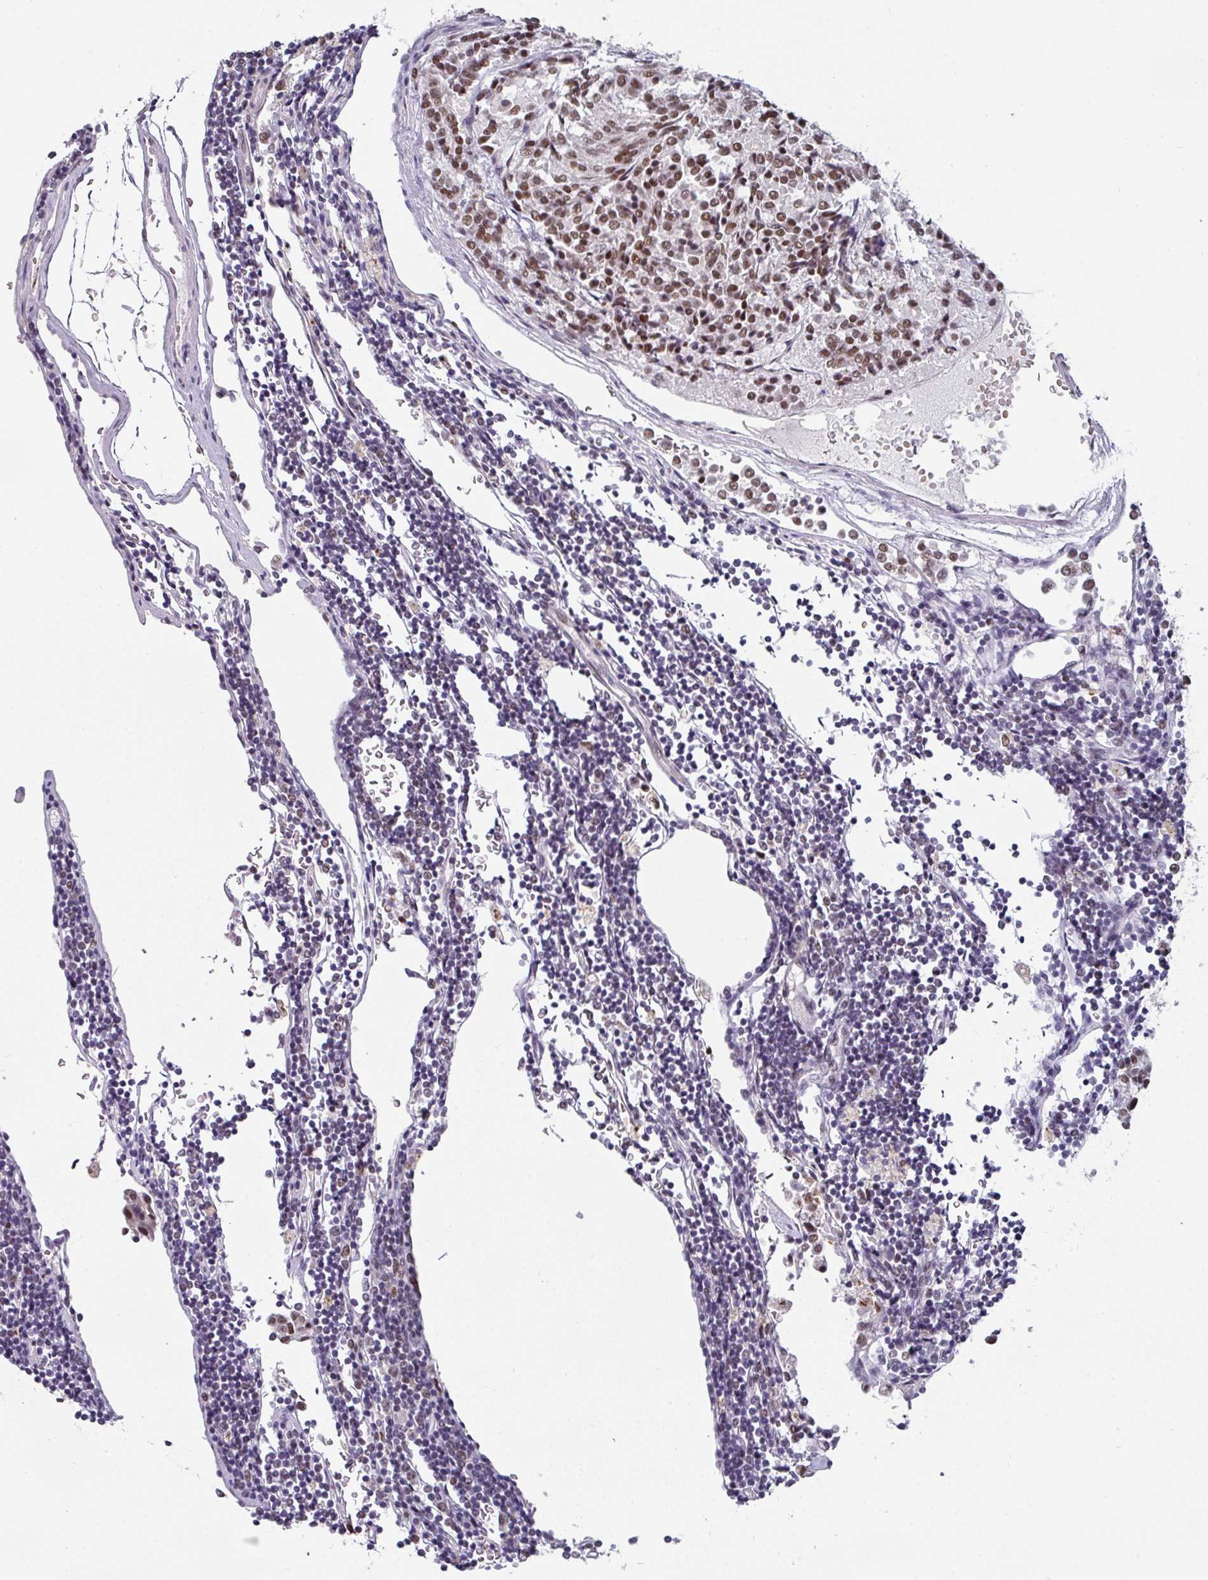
{"staining": {"intensity": "moderate", "quantity": ">75%", "location": "nuclear"}, "tissue": "carcinoid", "cell_type": "Tumor cells", "image_type": "cancer", "snomed": [{"axis": "morphology", "description": "Carcinoid, malignant, NOS"}, {"axis": "topography", "description": "Pancreas"}], "caption": "Carcinoid stained with a brown dye demonstrates moderate nuclear positive staining in approximately >75% of tumor cells.", "gene": "RAD50", "patient": {"sex": "female", "age": 54}}